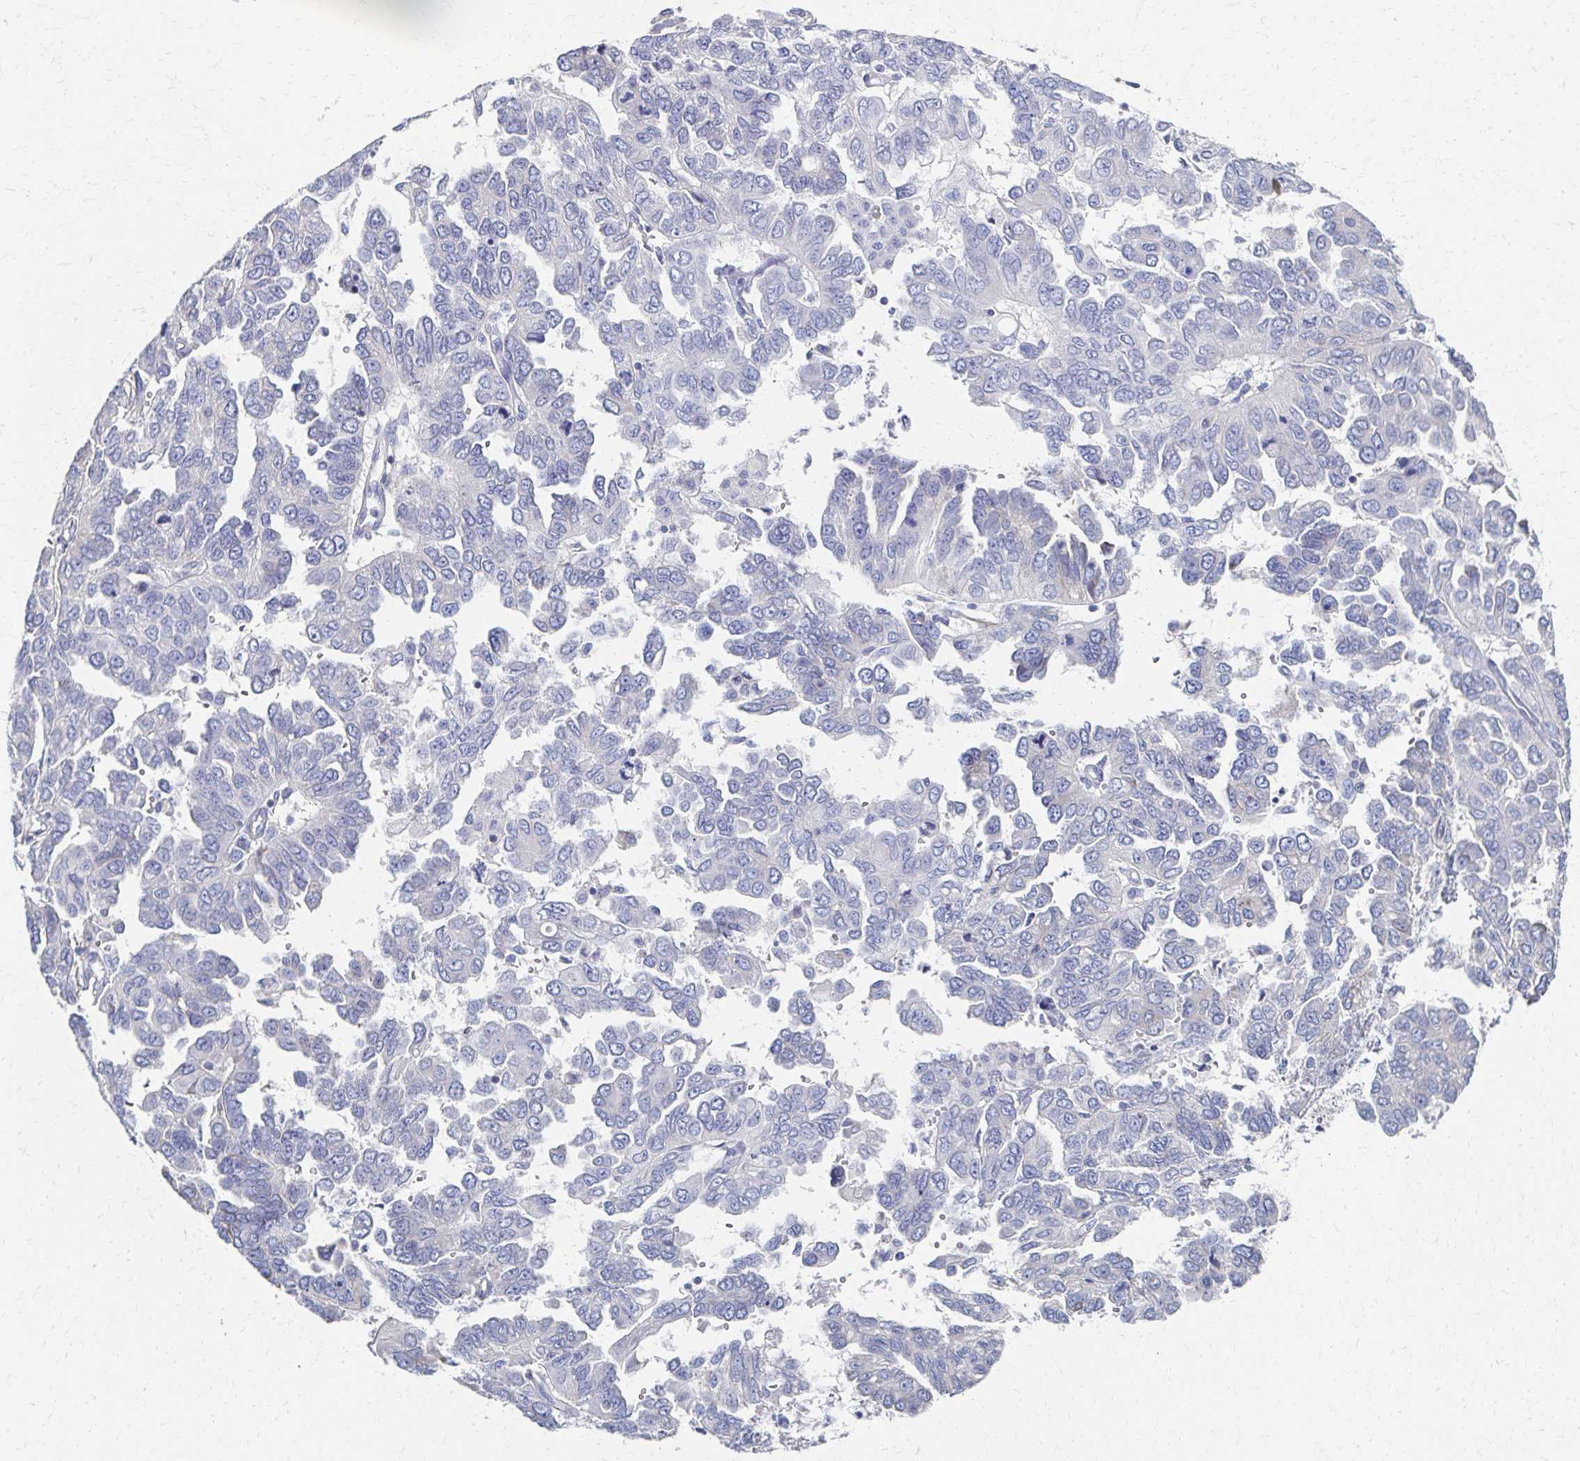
{"staining": {"intensity": "negative", "quantity": "none", "location": "none"}, "tissue": "ovarian cancer", "cell_type": "Tumor cells", "image_type": "cancer", "snomed": [{"axis": "morphology", "description": "Cystadenocarcinoma, serous, NOS"}, {"axis": "topography", "description": "Ovary"}], "caption": "Tumor cells are negative for brown protein staining in ovarian cancer (serous cystadenocarcinoma). (Brightfield microscopy of DAB (3,3'-diaminobenzidine) IHC at high magnification).", "gene": "ATP1A3", "patient": {"sex": "female", "age": 53}}